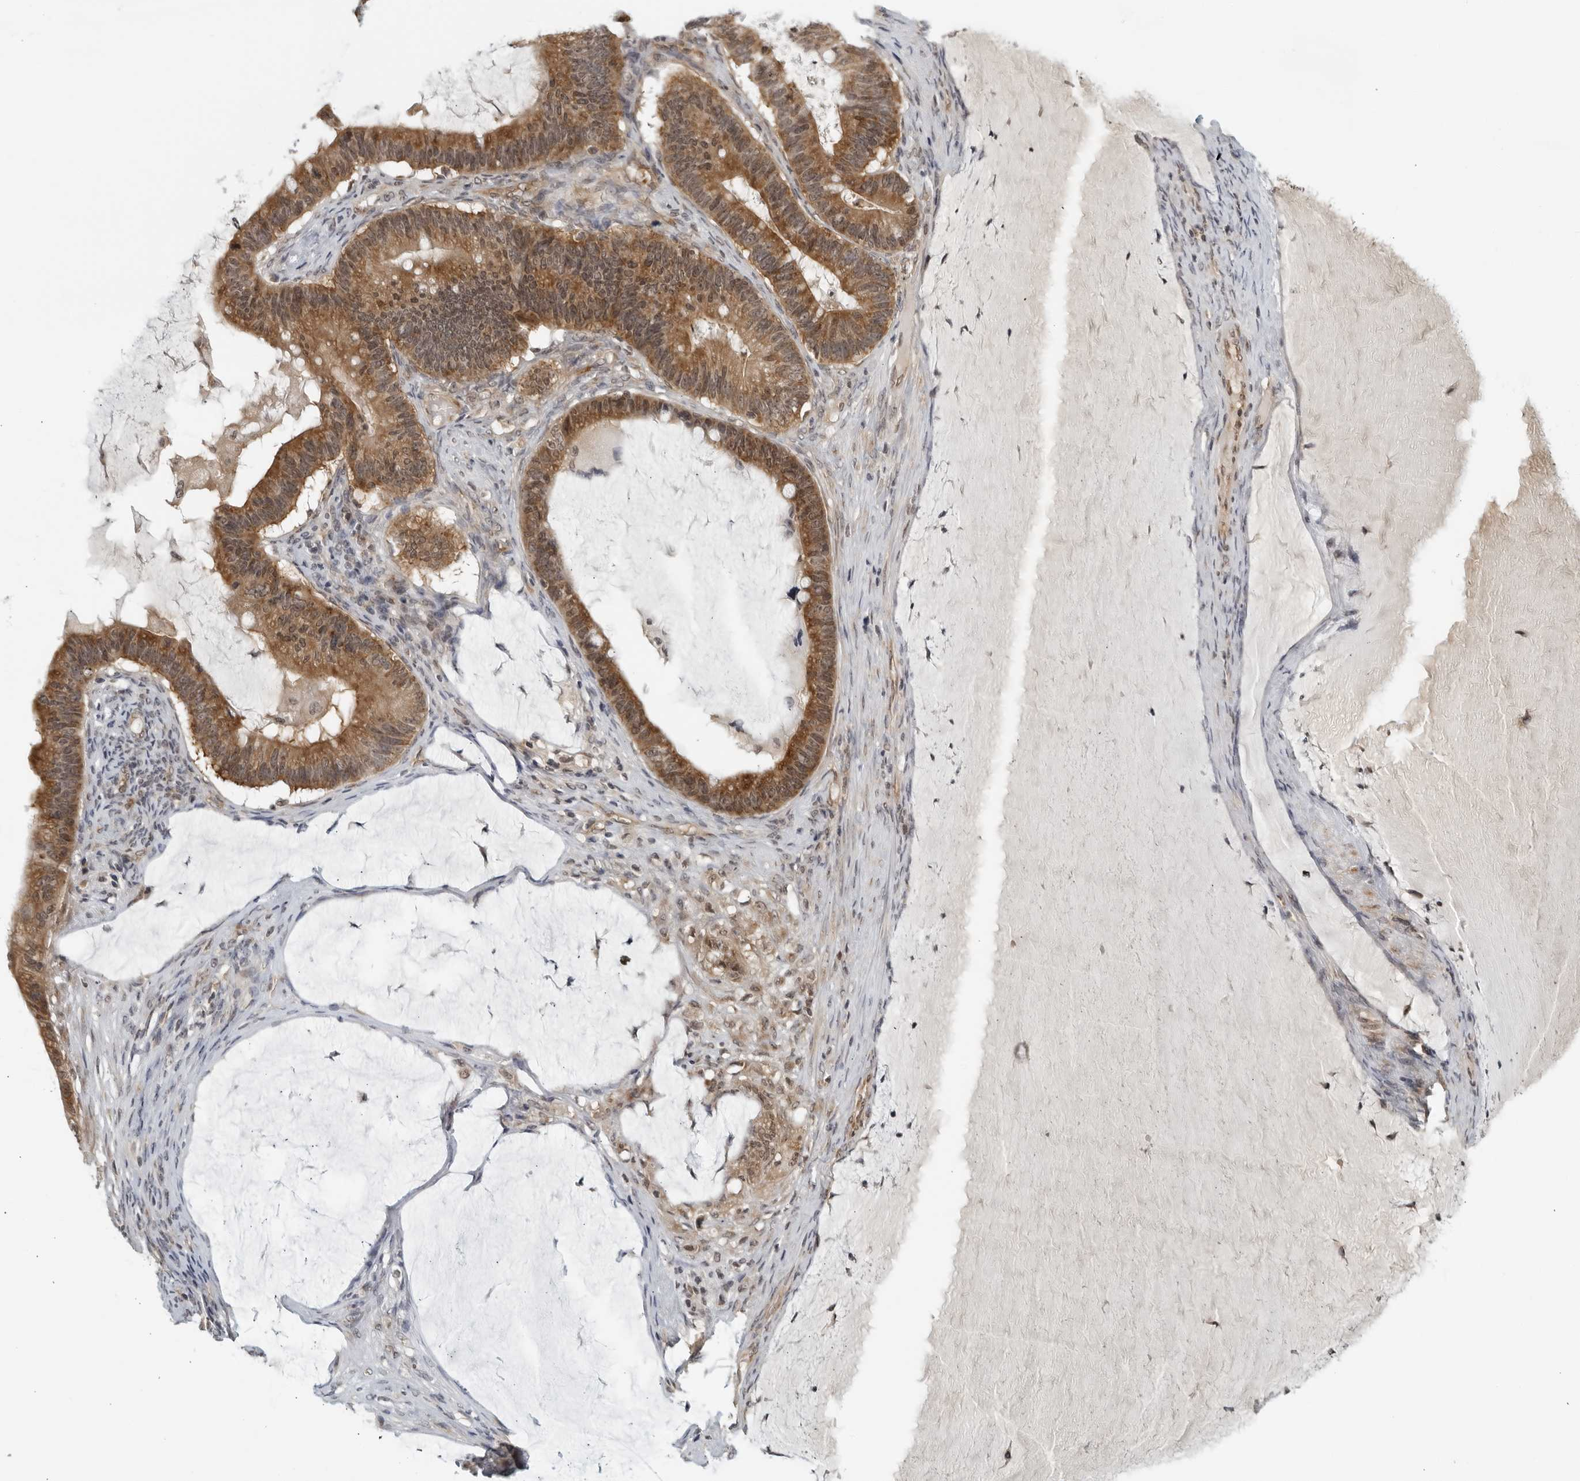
{"staining": {"intensity": "moderate", "quantity": ">75%", "location": "cytoplasmic/membranous"}, "tissue": "ovarian cancer", "cell_type": "Tumor cells", "image_type": "cancer", "snomed": [{"axis": "morphology", "description": "Cystadenocarcinoma, mucinous, NOS"}, {"axis": "topography", "description": "Ovary"}], "caption": "DAB immunohistochemical staining of human ovarian cancer displays moderate cytoplasmic/membranous protein expression in approximately >75% of tumor cells.", "gene": "RC3H1", "patient": {"sex": "female", "age": 61}}